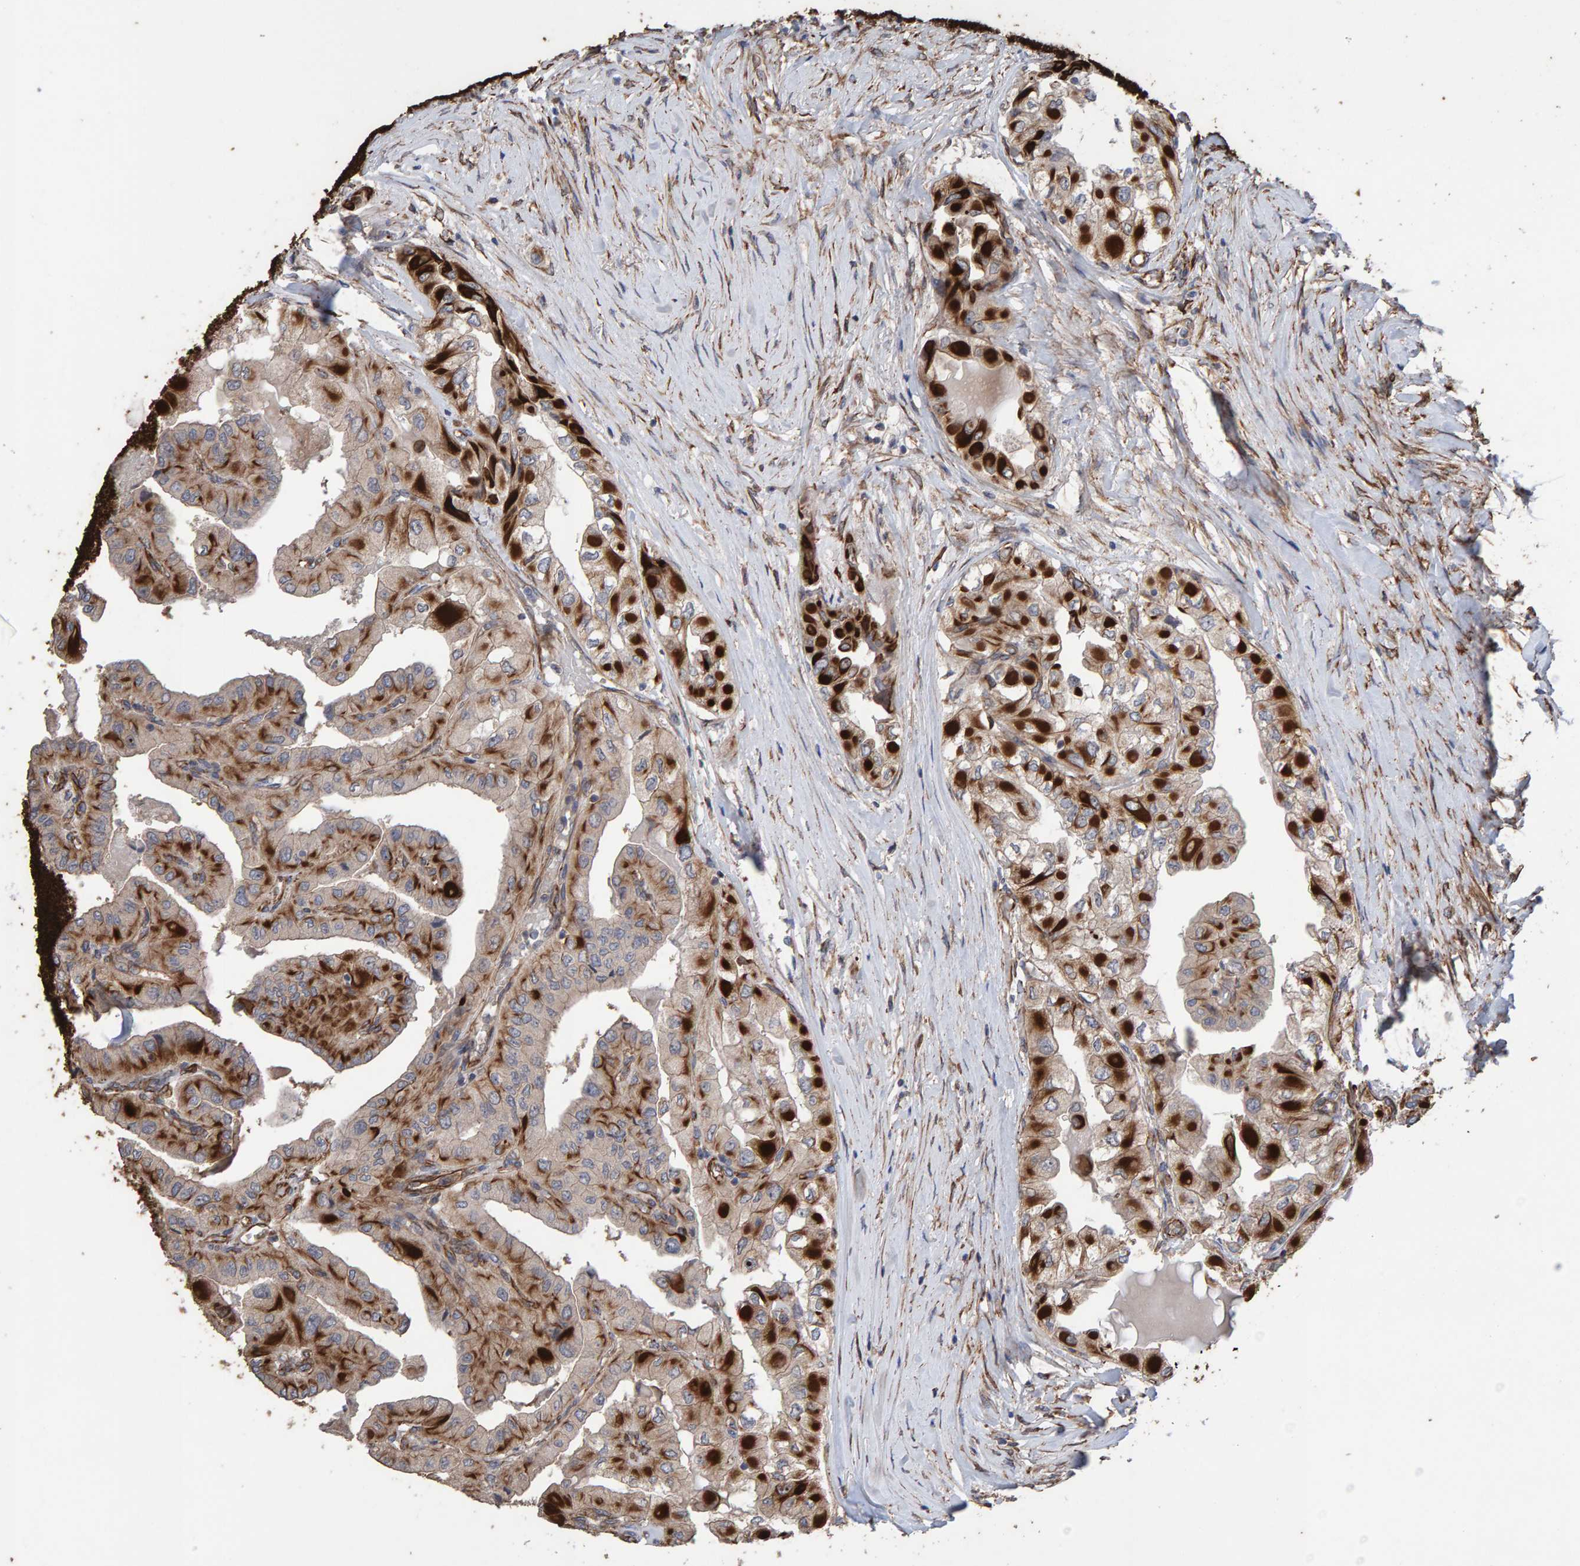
{"staining": {"intensity": "strong", "quantity": ">75%", "location": "cytoplasmic/membranous"}, "tissue": "thyroid cancer", "cell_type": "Tumor cells", "image_type": "cancer", "snomed": [{"axis": "morphology", "description": "Papillary adenocarcinoma, NOS"}, {"axis": "topography", "description": "Thyroid gland"}], "caption": "Papillary adenocarcinoma (thyroid) stained with a brown dye demonstrates strong cytoplasmic/membranous positive positivity in approximately >75% of tumor cells.", "gene": "ZNF347", "patient": {"sex": "female", "age": 59}}